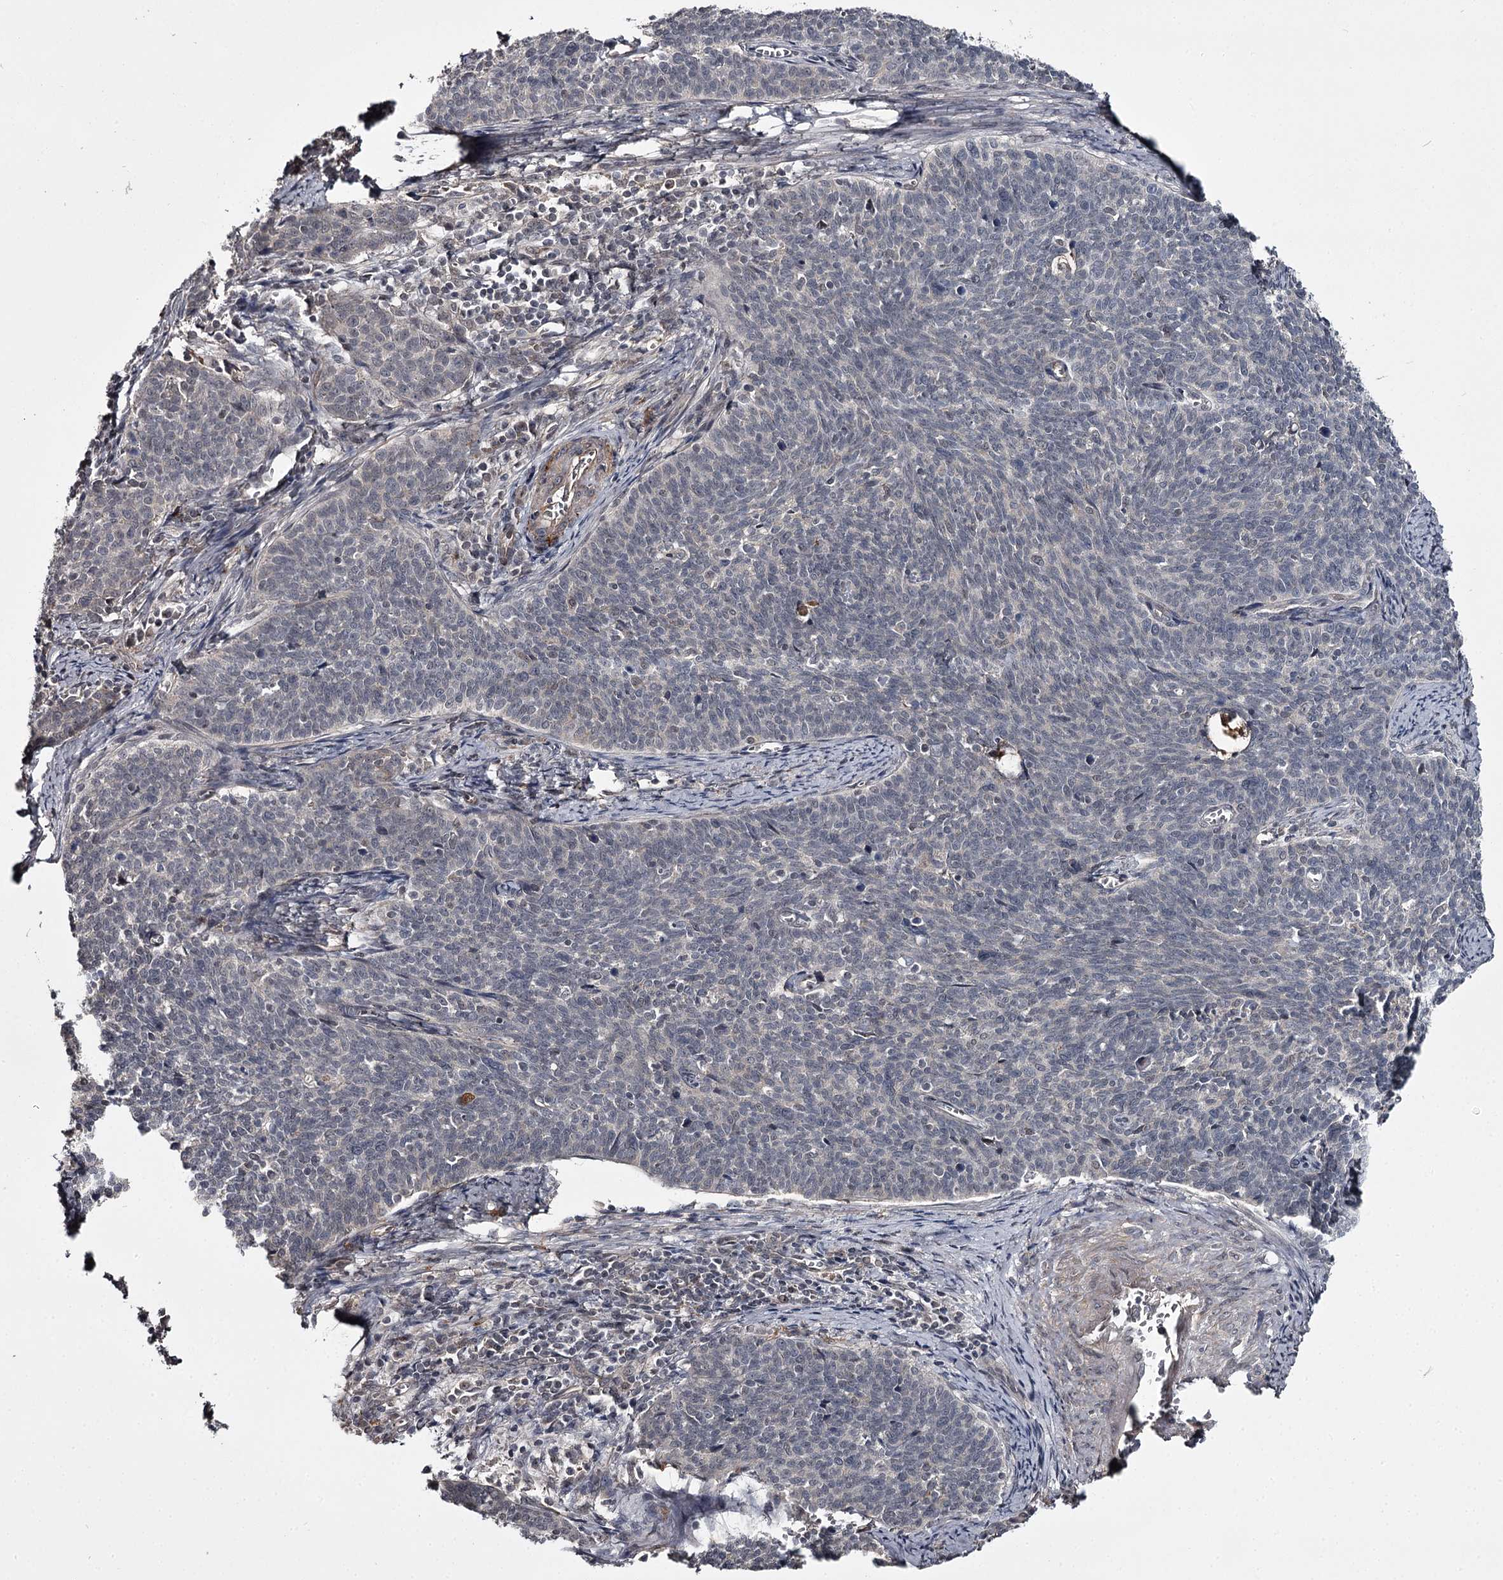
{"staining": {"intensity": "negative", "quantity": "none", "location": "none"}, "tissue": "cervical cancer", "cell_type": "Tumor cells", "image_type": "cancer", "snomed": [{"axis": "morphology", "description": "Squamous cell carcinoma, NOS"}, {"axis": "topography", "description": "Cervix"}], "caption": "DAB immunohistochemical staining of human squamous cell carcinoma (cervical) reveals no significant staining in tumor cells. (DAB (3,3'-diaminobenzidine) immunohistochemistry with hematoxylin counter stain).", "gene": "CWF19L2", "patient": {"sex": "female", "age": 39}}